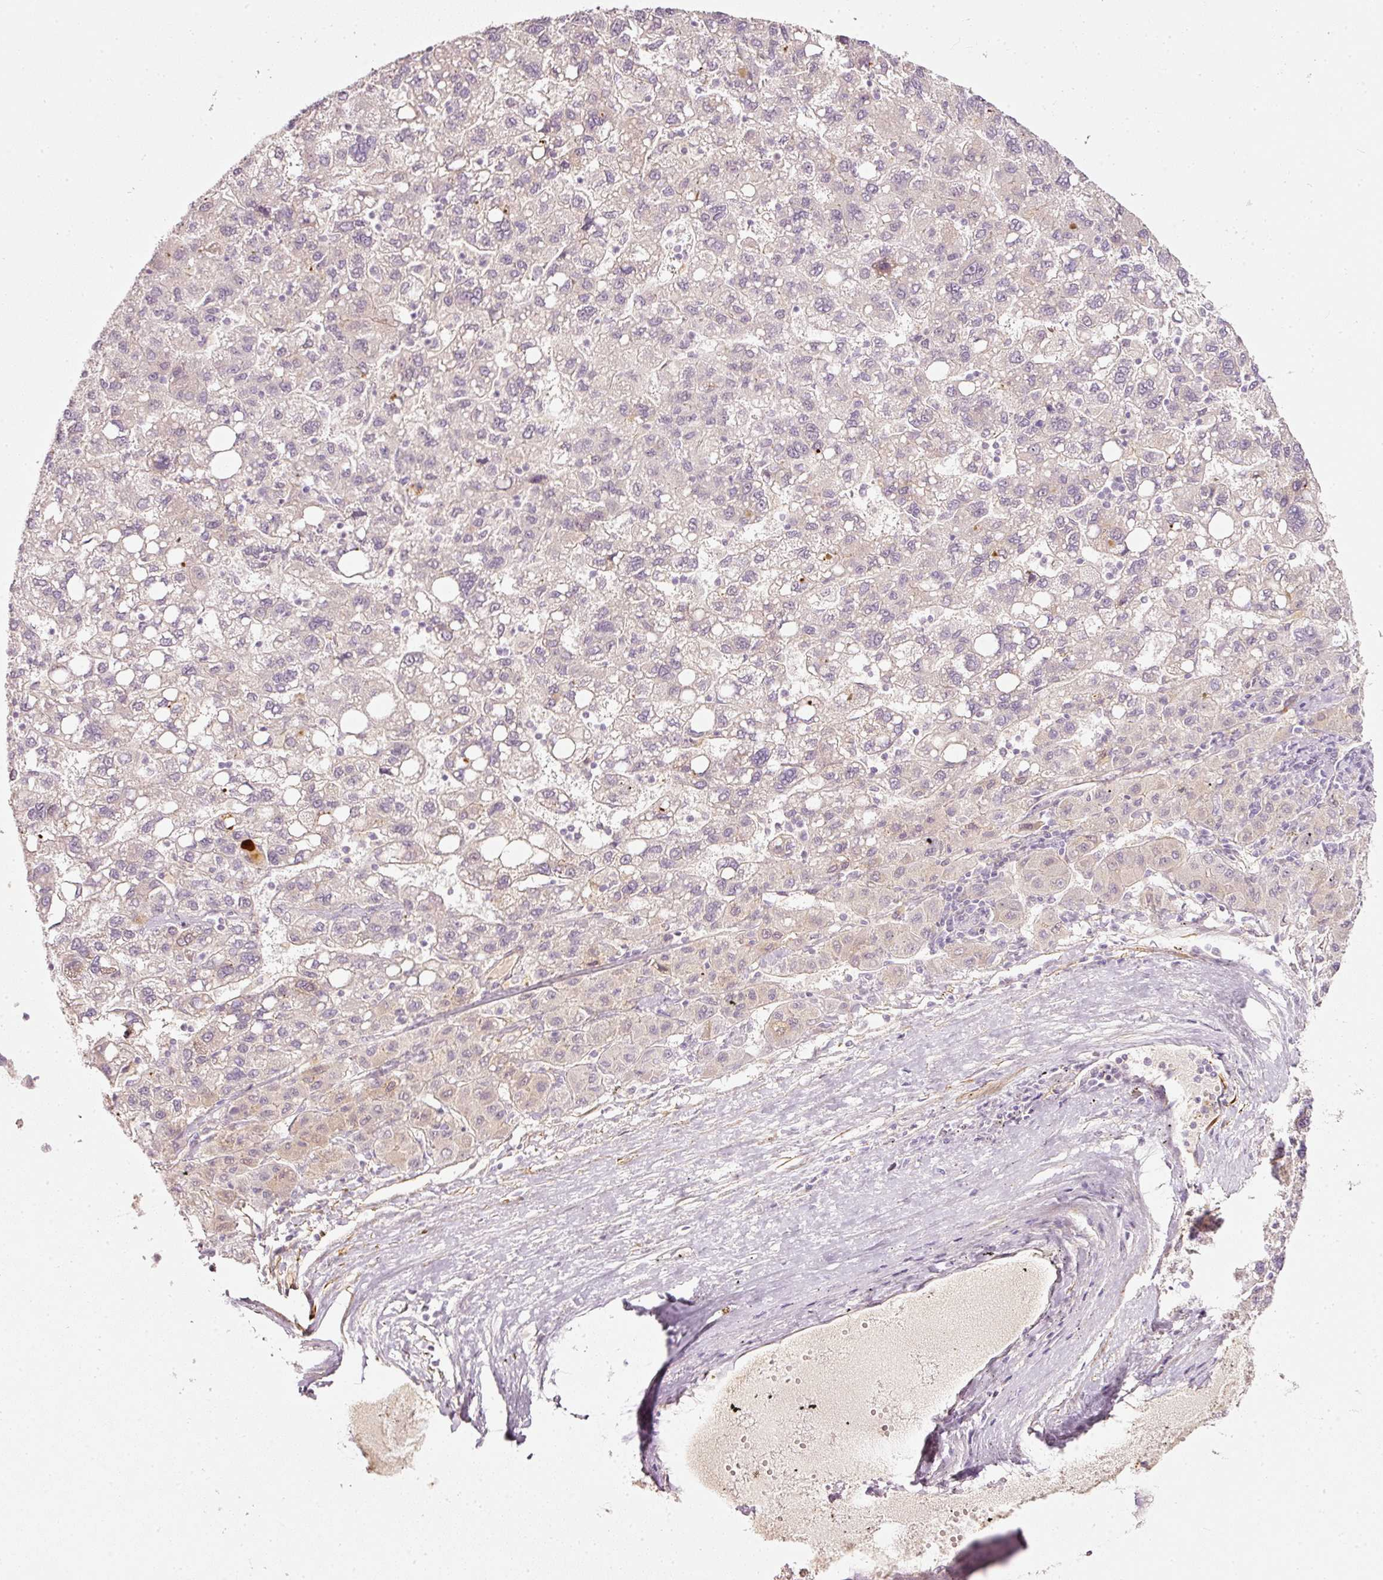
{"staining": {"intensity": "negative", "quantity": "none", "location": "none"}, "tissue": "liver cancer", "cell_type": "Tumor cells", "image_type": "cancer", "snomed": [{"axis": "morphology", "description": "Carcinoma, Hepatocellular, NOS"}, {"axis": "topography", "description": "Liver"}], "caption": "Immunohistochemistry of human liver hepatocellular carcinoma exhibits no staining in tumor cells.", "gene": "TOGARAM1", "patient": {"sex": "female", "age": 82}}